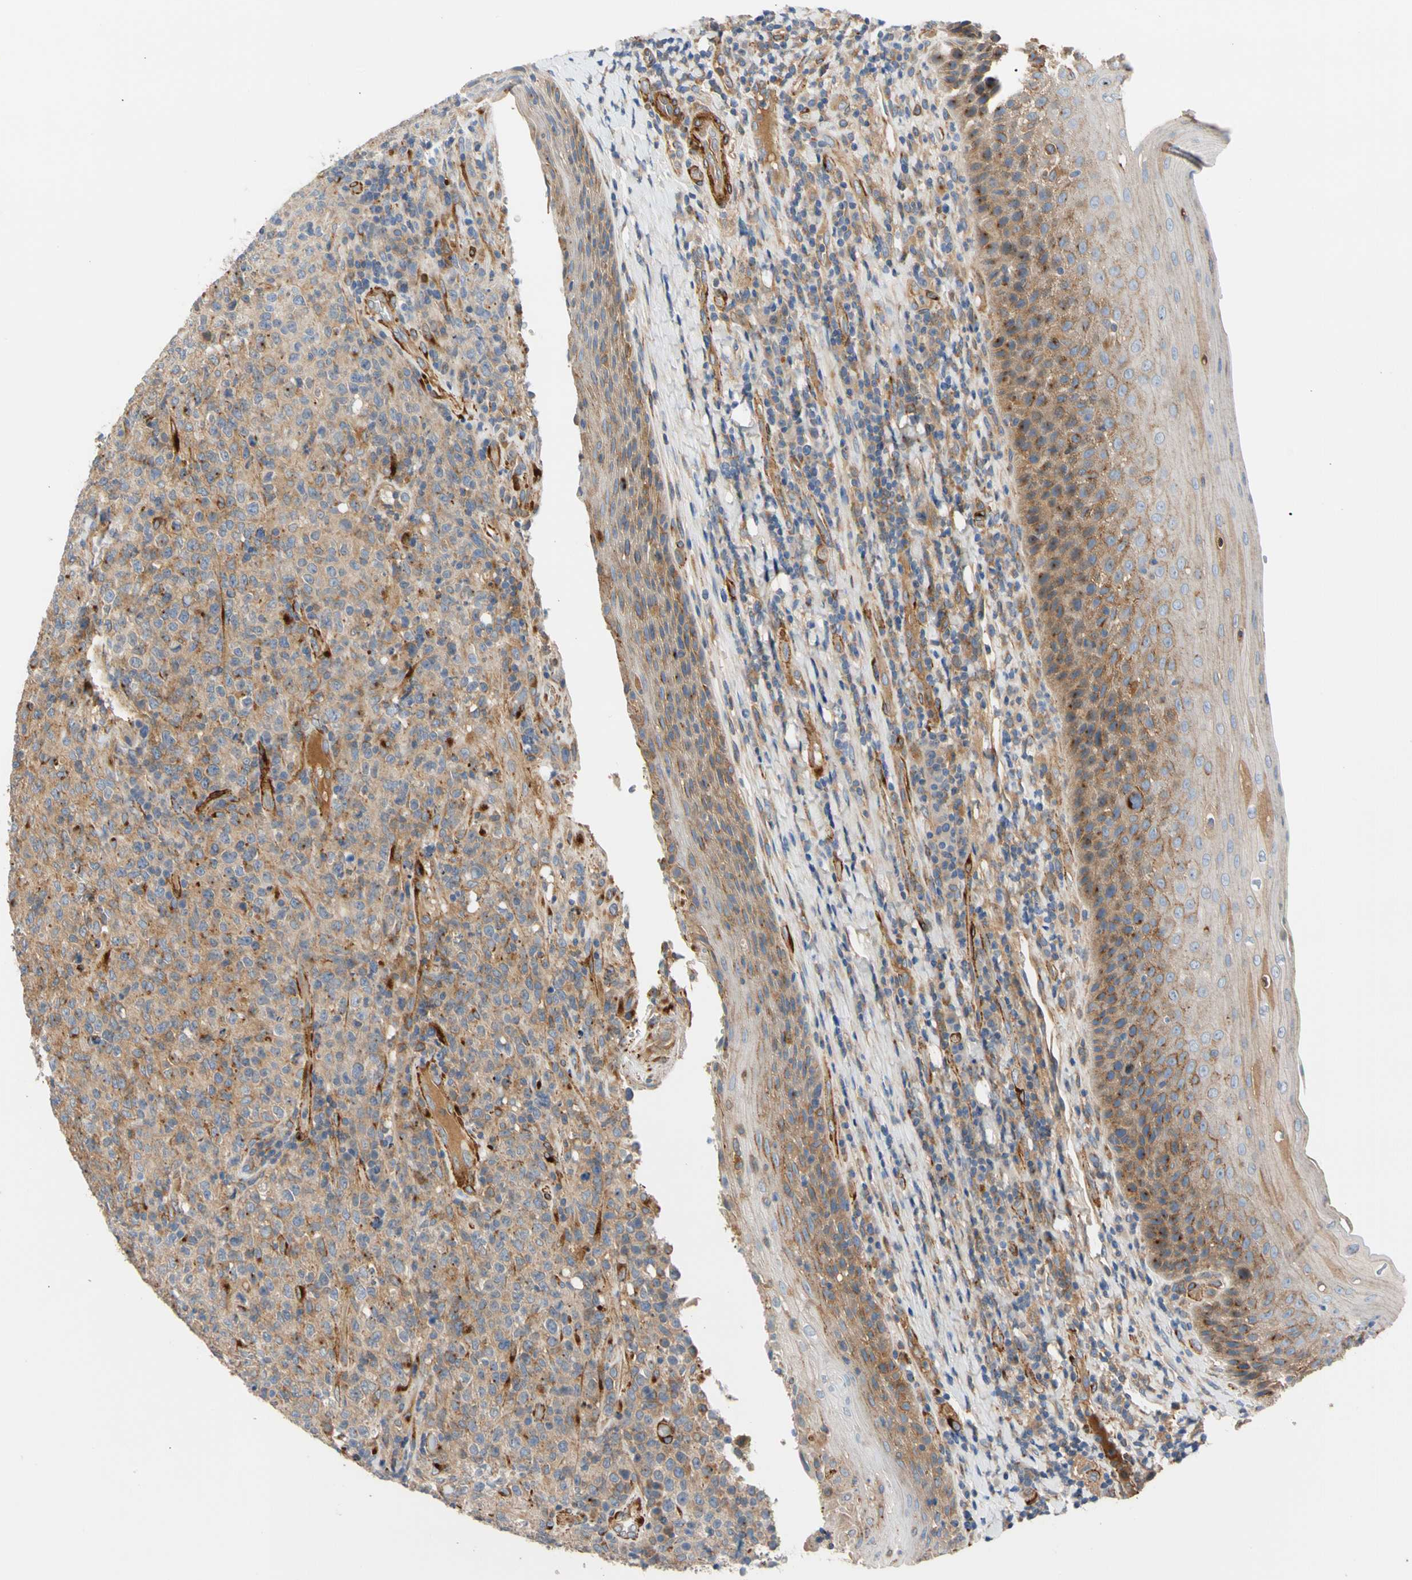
{"staining": {"intensity": "weak", "quantity": ">75%", "location": "cytoplasmic/membranous"}, "tissue": "lymphoma", "cell_type": "Tumor cells", "image_type": "cancer", "snomed": [{"axis": "morphology", "description": "Malignant lymphoma, non-Hodgkin's type, High grade"}, {"axis": "topography", "description": "Tonsil"}], "caption": "IHC (DAB (3,3'-diaminobenzidine)) staining of human lymphoma demonstrates weak cytoplasmic/membranous protein expression in about >75% of tumor cells.", "gene": "ENTREP3", "patient": {"sex": "female", "age": 36}}